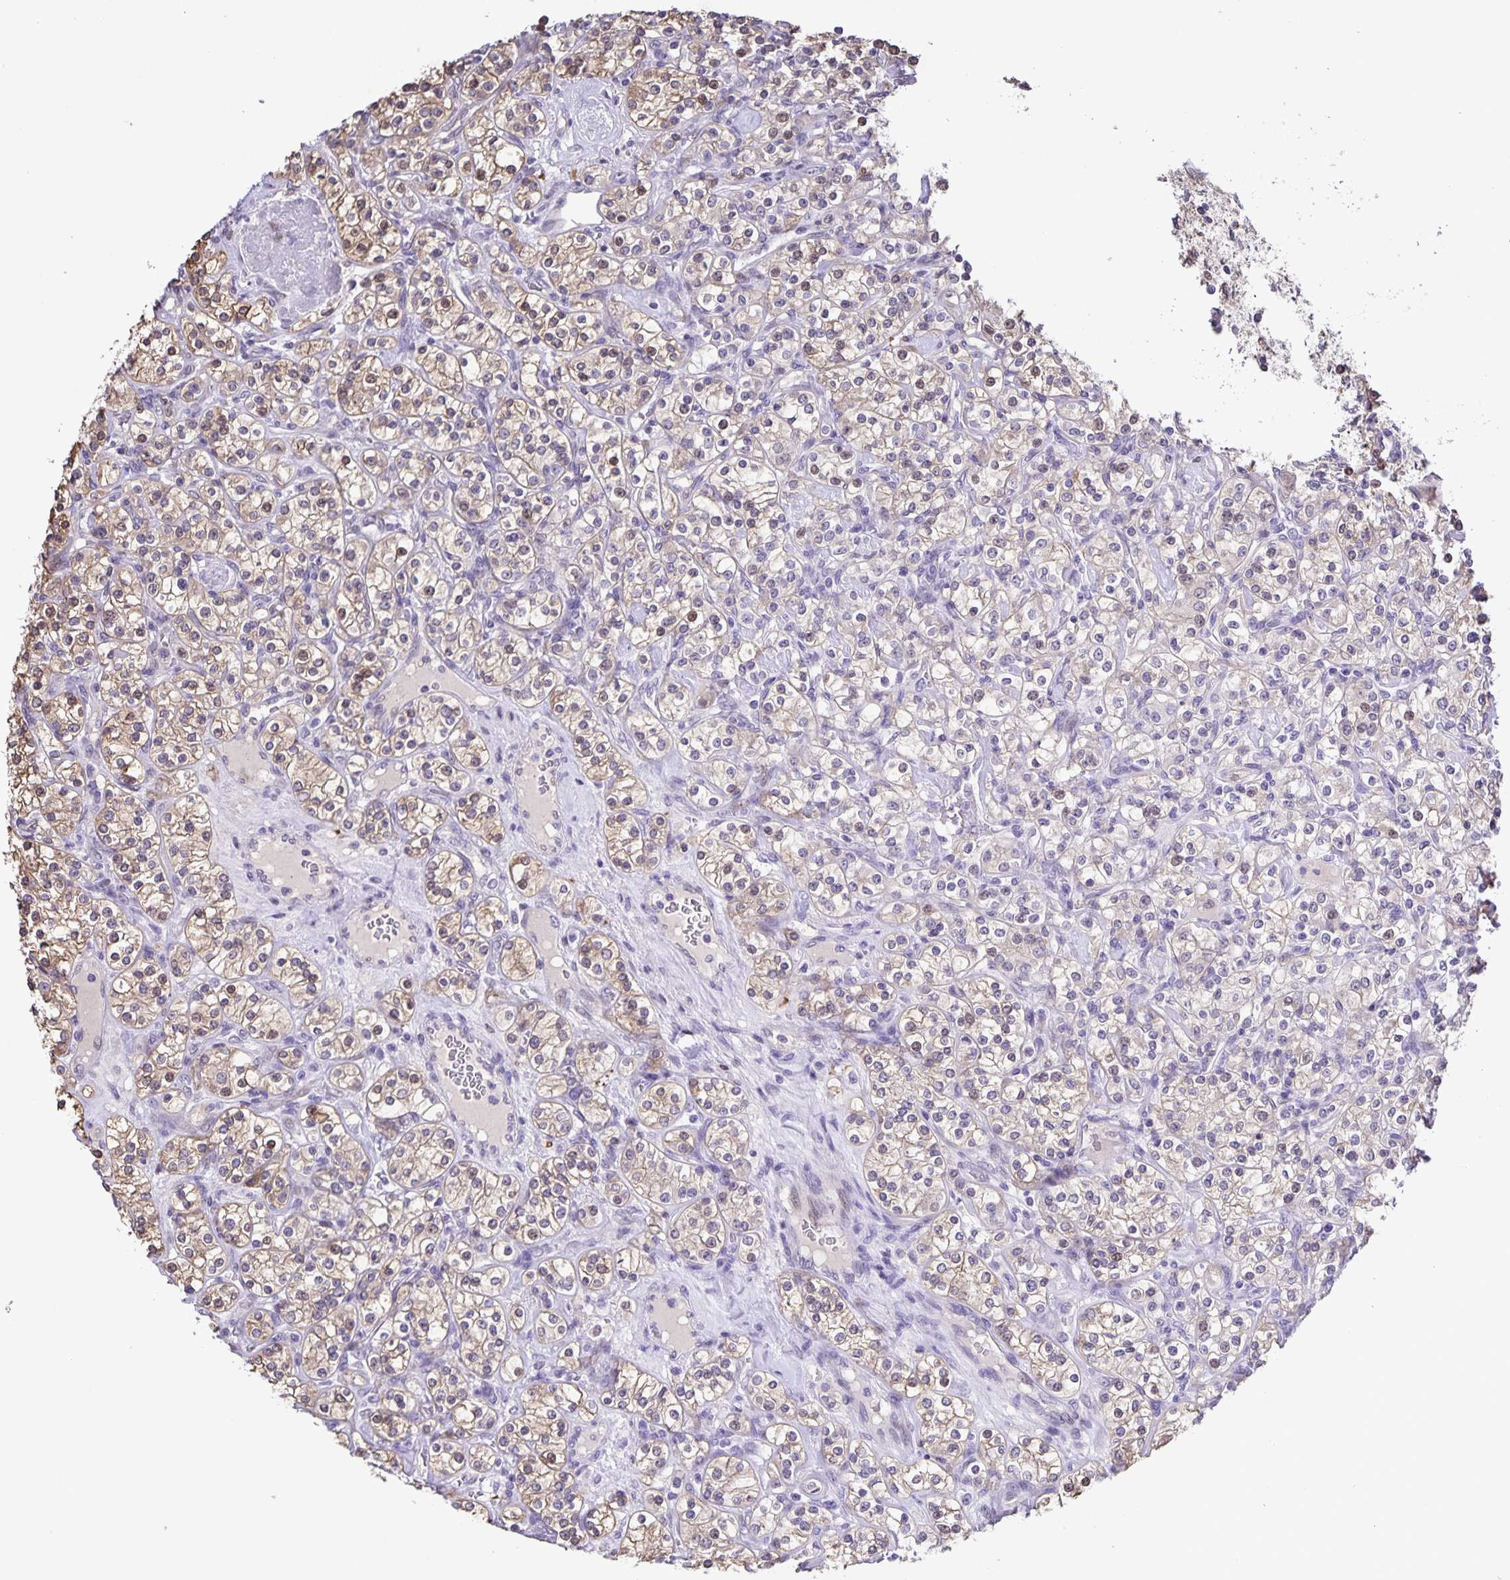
{"staining": {"intensity": "weak", "quantity": "25%-75%", "location": "cytoplasmic/membranous"}, "tissue": "renal cancer", "cell_type": "Tumor cells", "image_type": "cancer", "snomed": [{"axis": "morphology", "description": "Adenocarcinoma, NOS"}, {"axis": "topography", "description": "Kidney"}], "caption": "Immunohistochemical staining of renal cancer (adenocarcinoma) reveals low levels of weak cytoplasmic/membranous staining in approximately 25%-75% of tumor cells.", "gene": "ONECUT2", "patient": {"sex": "male", "age": 77}}